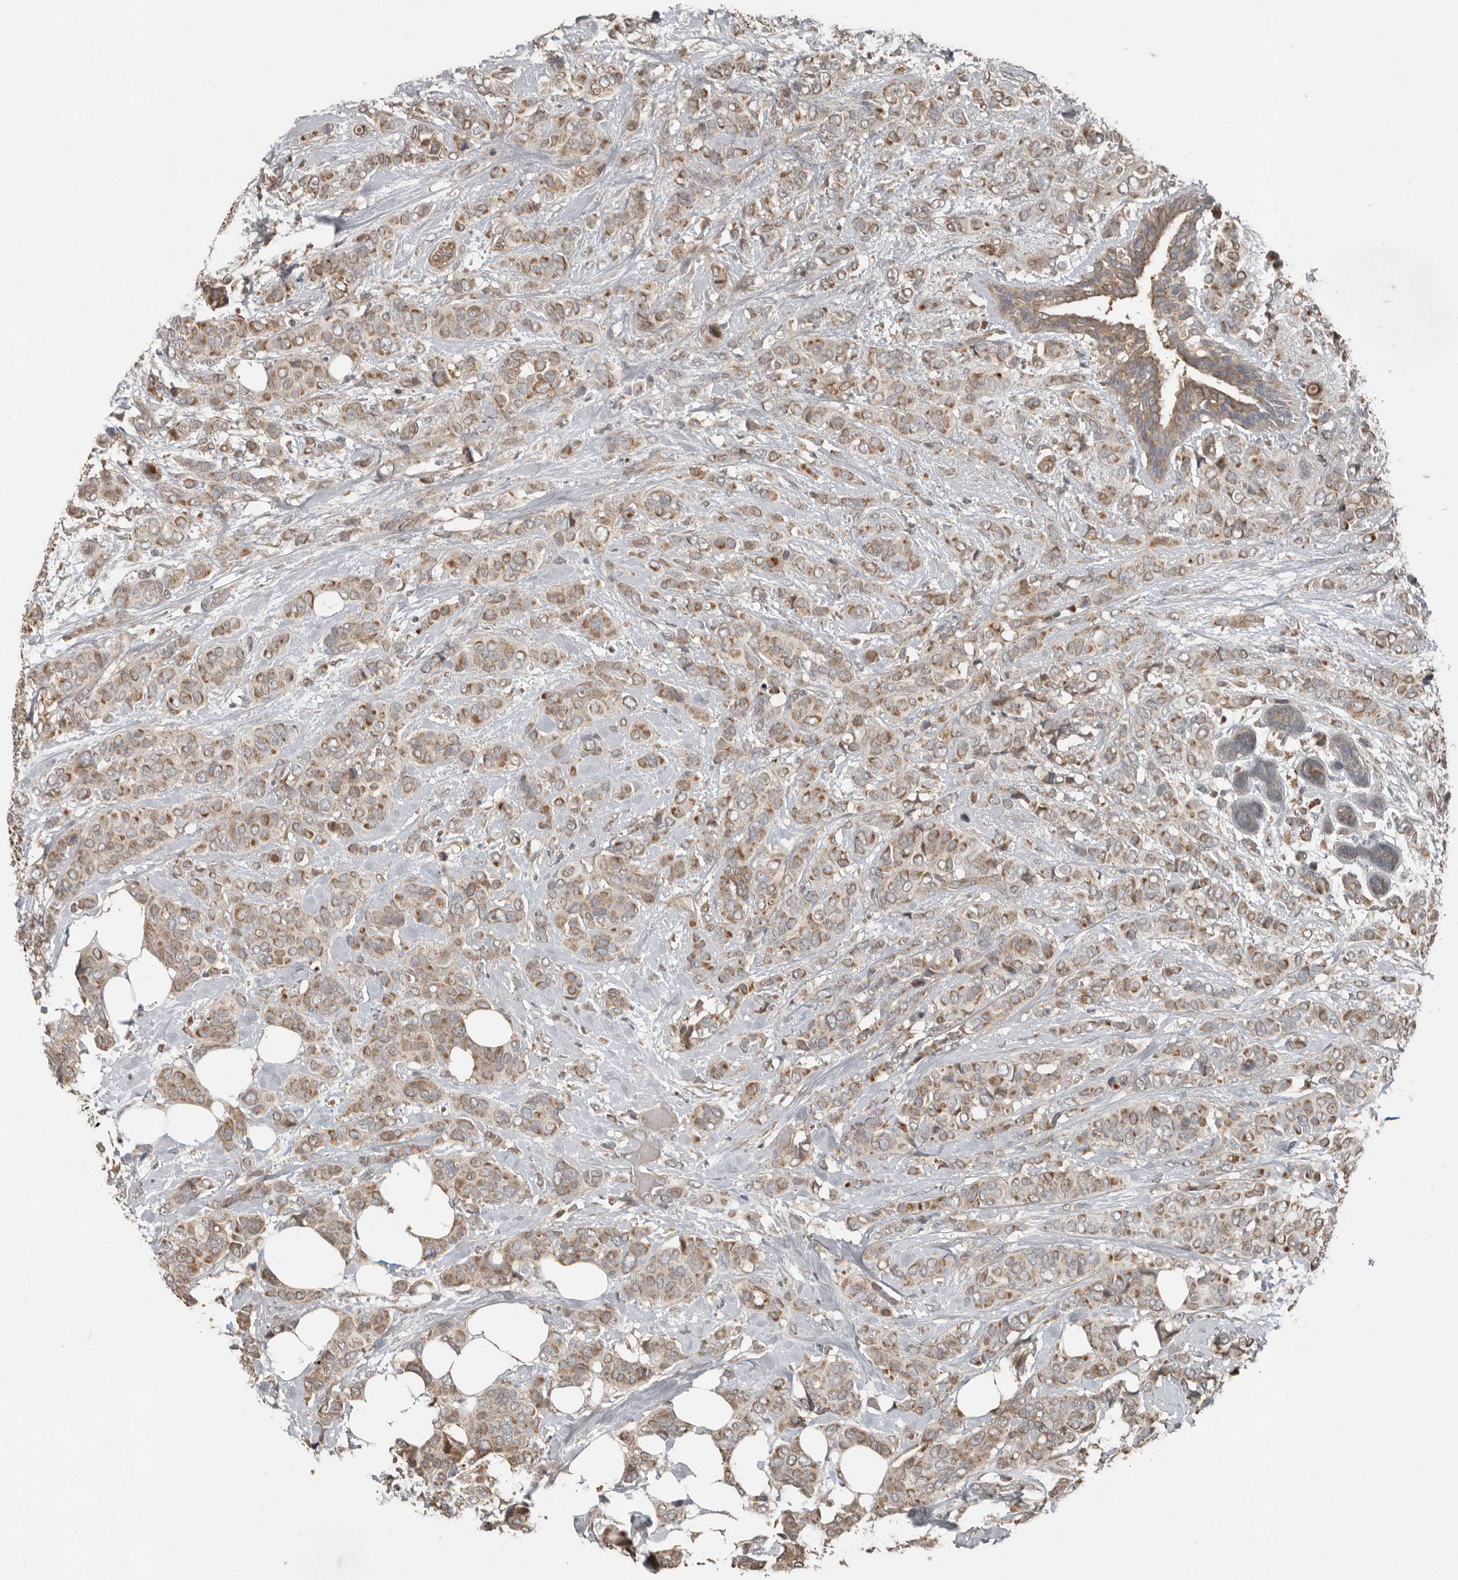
{"staining": {"intensity": "moderate", "quantity": ">75%", "location": "cytoplasmic/membranous"}, "tissue": "breast cancer", "cell_type": "Tumor cells", "image_type": "cancer", "snomed": [{"axis": "morphology", "description": "Lobular carcinoma"}, {"axis": "topography", "description": "Breast"}], "caption": "Breast lobular carcinoma stained for a protein demonstrates moderate cytoplasmic/membranous positivity in tumor cells.", "gene": "SLC6A7", "patient": {"sex": "female", "age": 51}}